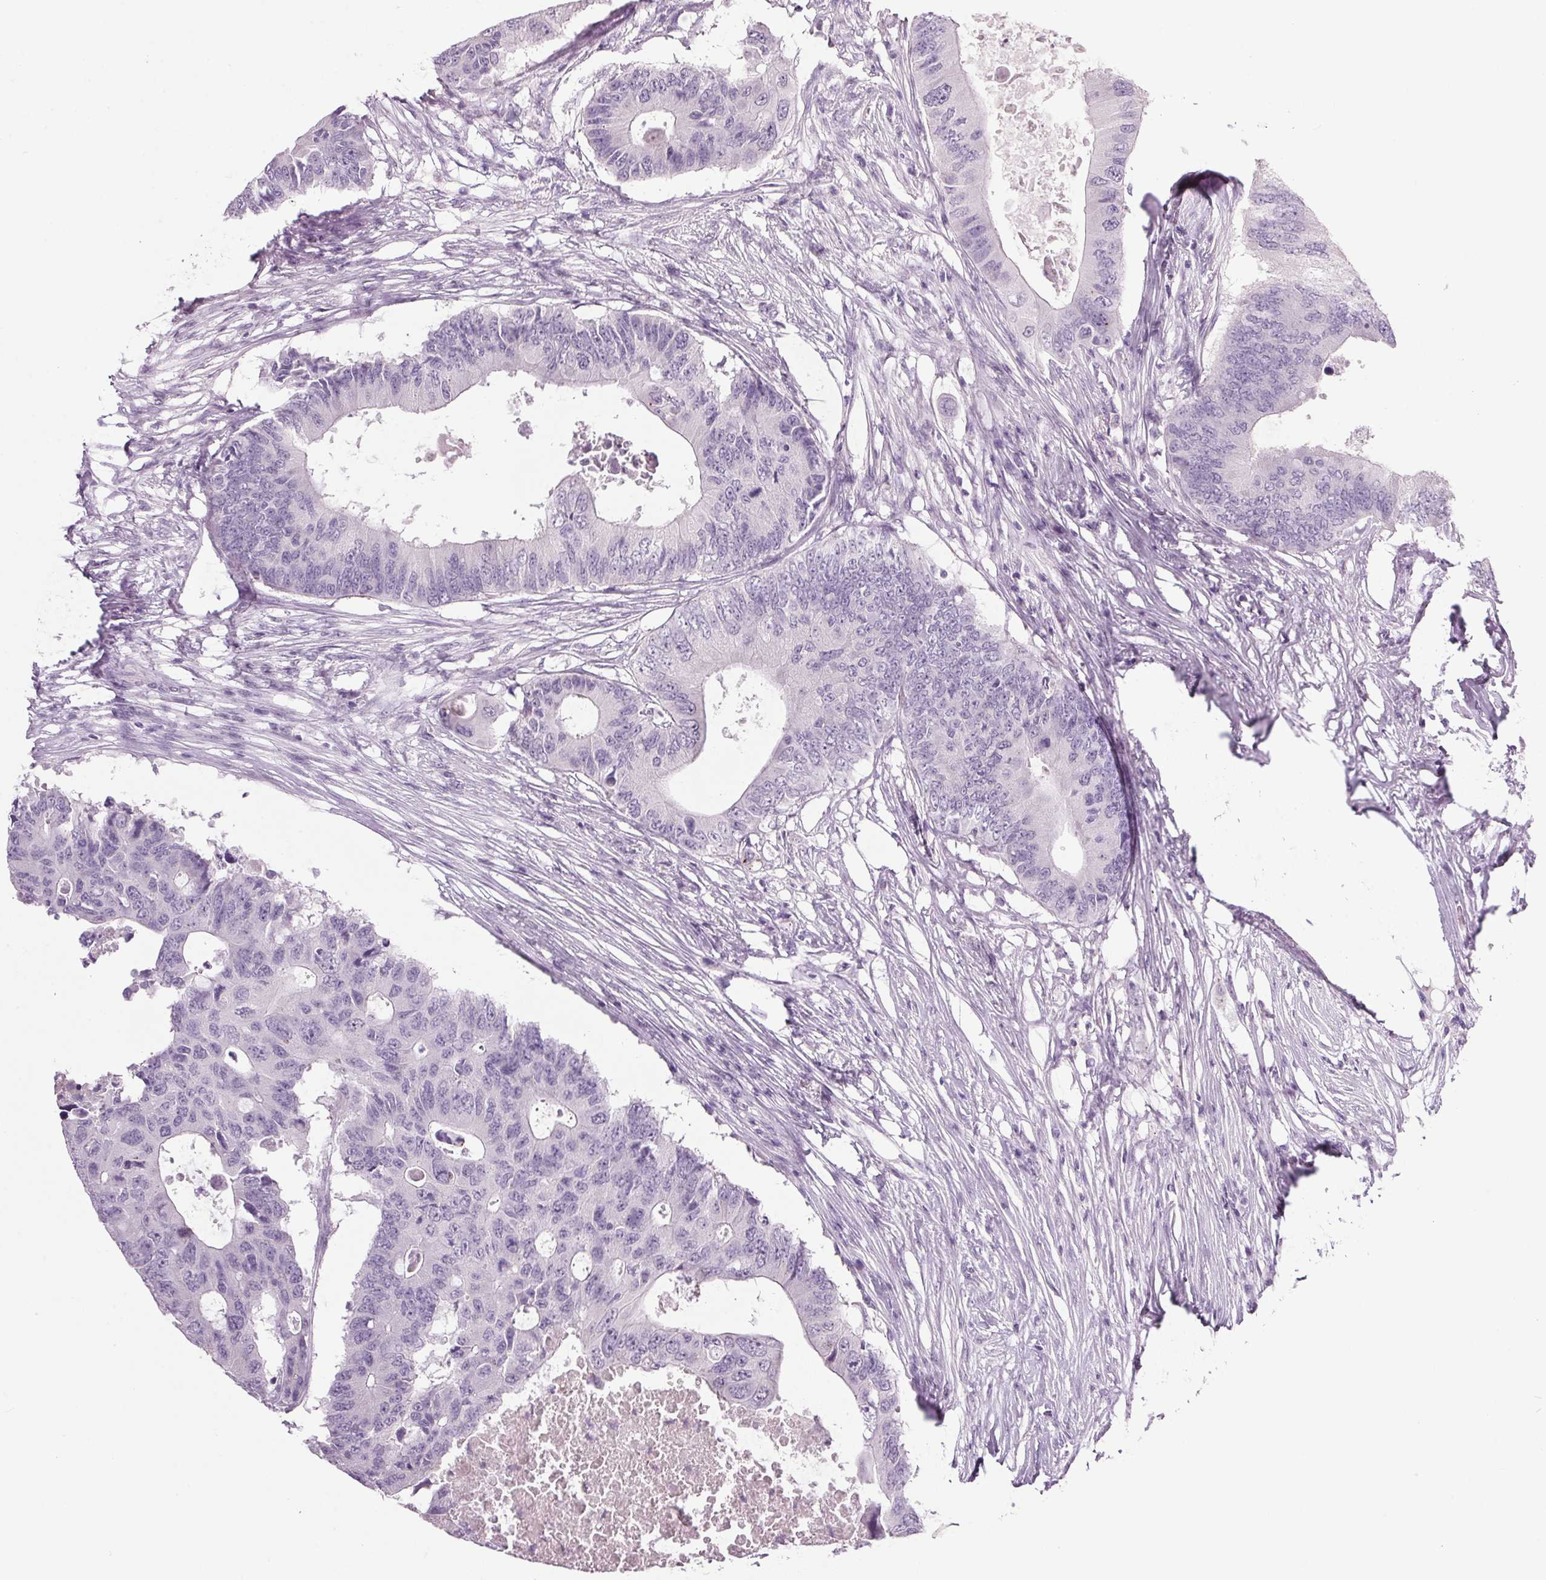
{"staining": {"intensity": "negative", "quantity": "none", "location": "none"}, "tissue": "colorectal cancer", "cell_type": "Tumor cells", "image_type": "cancer", "snomed": [{"axis": "morphology", "description": "Adenocarcinoma, NOS"}, {"axis": "topography", "description": "Colon"}], "caption": "This is an immunohistochemistry histopathology image of human colorectal adenocarcinoma. There is no positivity in tumor cells.", "gene": "PPP1R1A", "patient": {"sex": "male", "age": 71}}